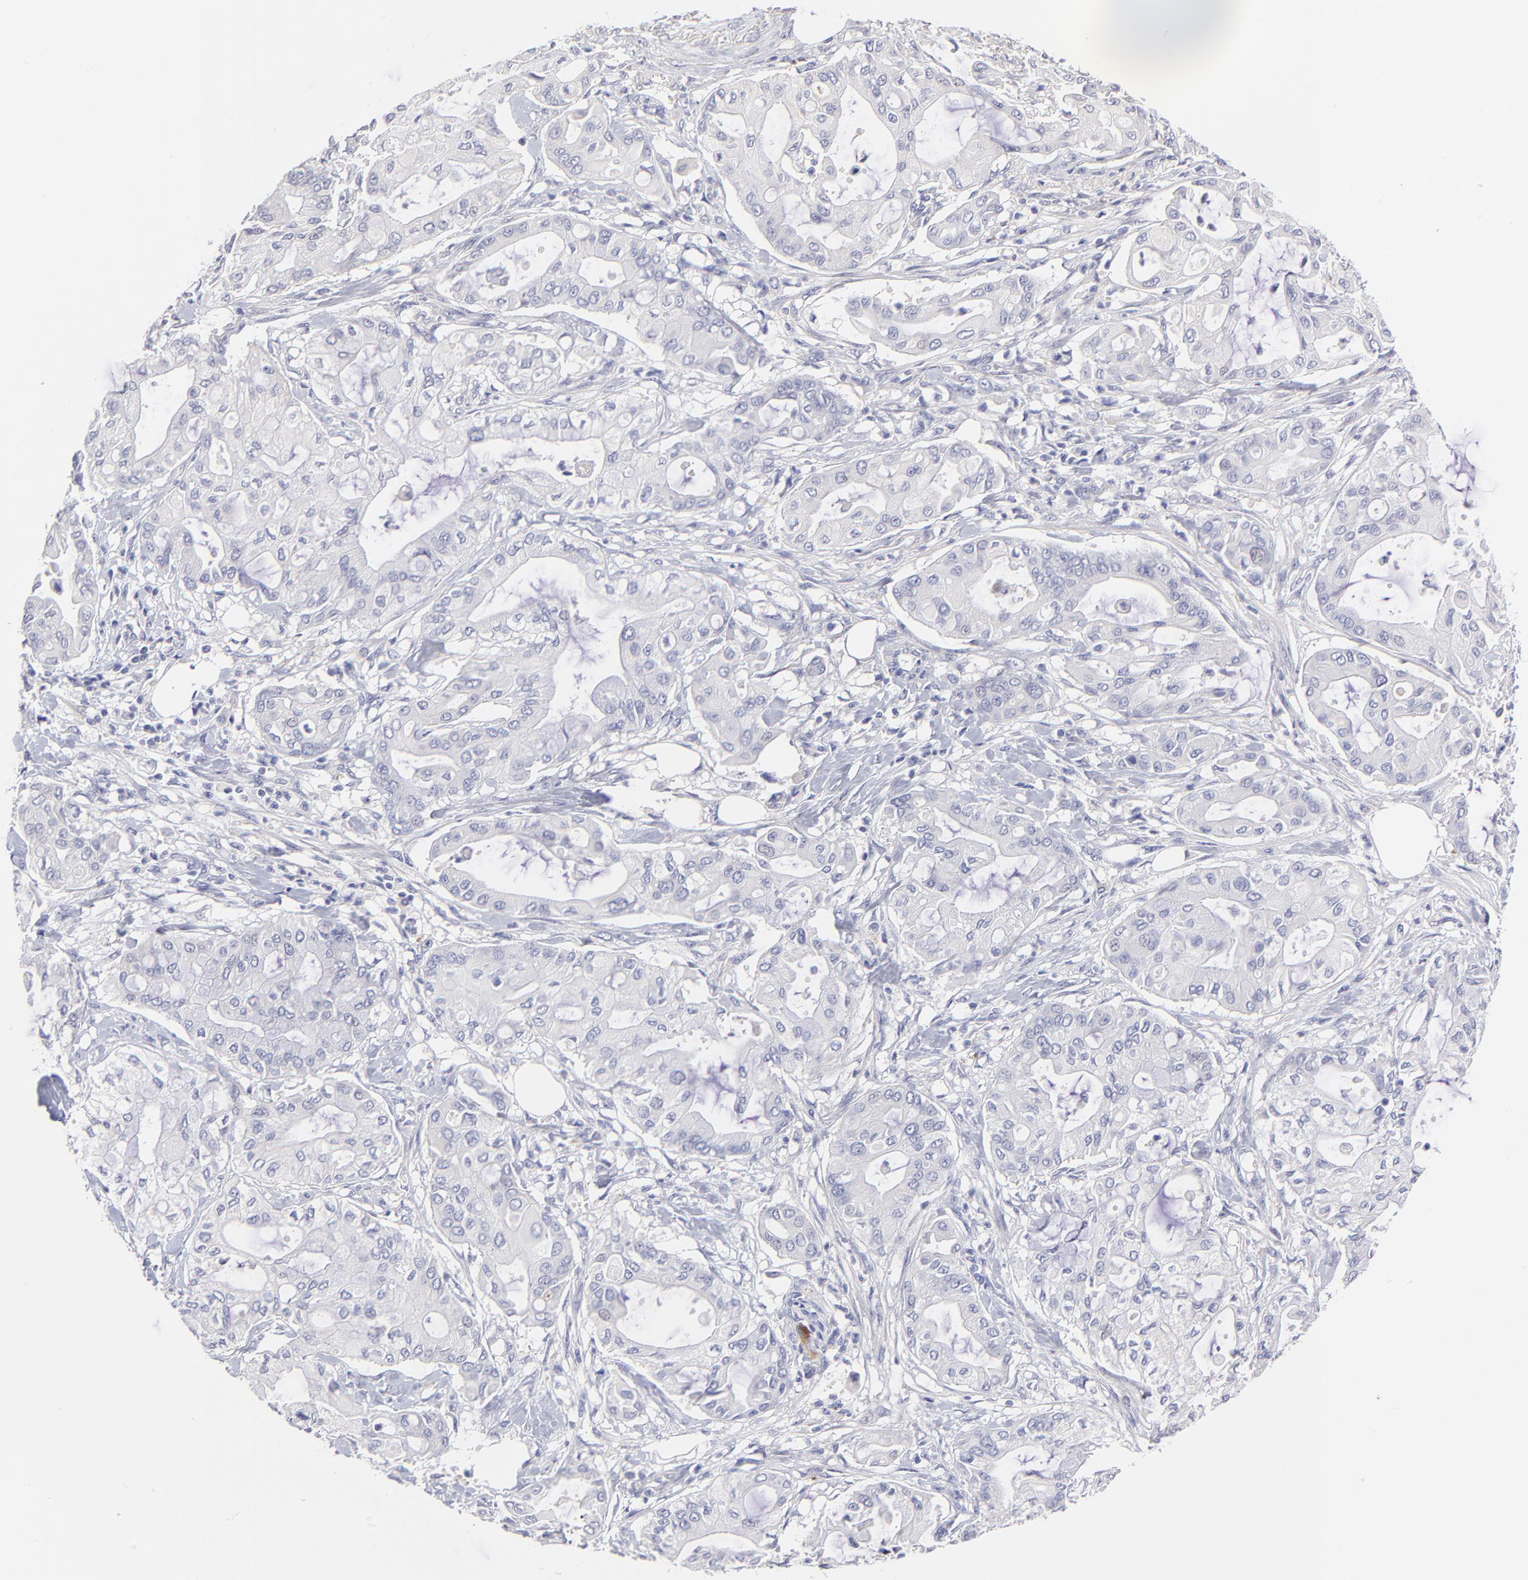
{"staining": {"intensity": "negative", "quantity": "none", "location": "none"}, "tissue": "pancreatic cancer", "cell_type": "Tumor cells", "image_type": "cancer", "snomed": [{"axis": "morphology", "description": "Adenocarcinoma, NOS"}, {"axis": "morphology", "description": "Adenocarcinoma, metastatic, NOS"}, {"axis": "topography", "description": "Lymph node"}, {"axis": "topography", "description": "Pancreas"}, {"axis": "topography", "description": "Duodenum"}], "caption": "This micrograph is of pancreatic cancer (adenocarcinoma) stained with immunohistochemistry (IHC) to label a protein in brown with the nuclei are counter-stained blue. There is no positivity in tumor cells.", "gene": "BTG2", "patient": {"sex": "female", "age": 64}}